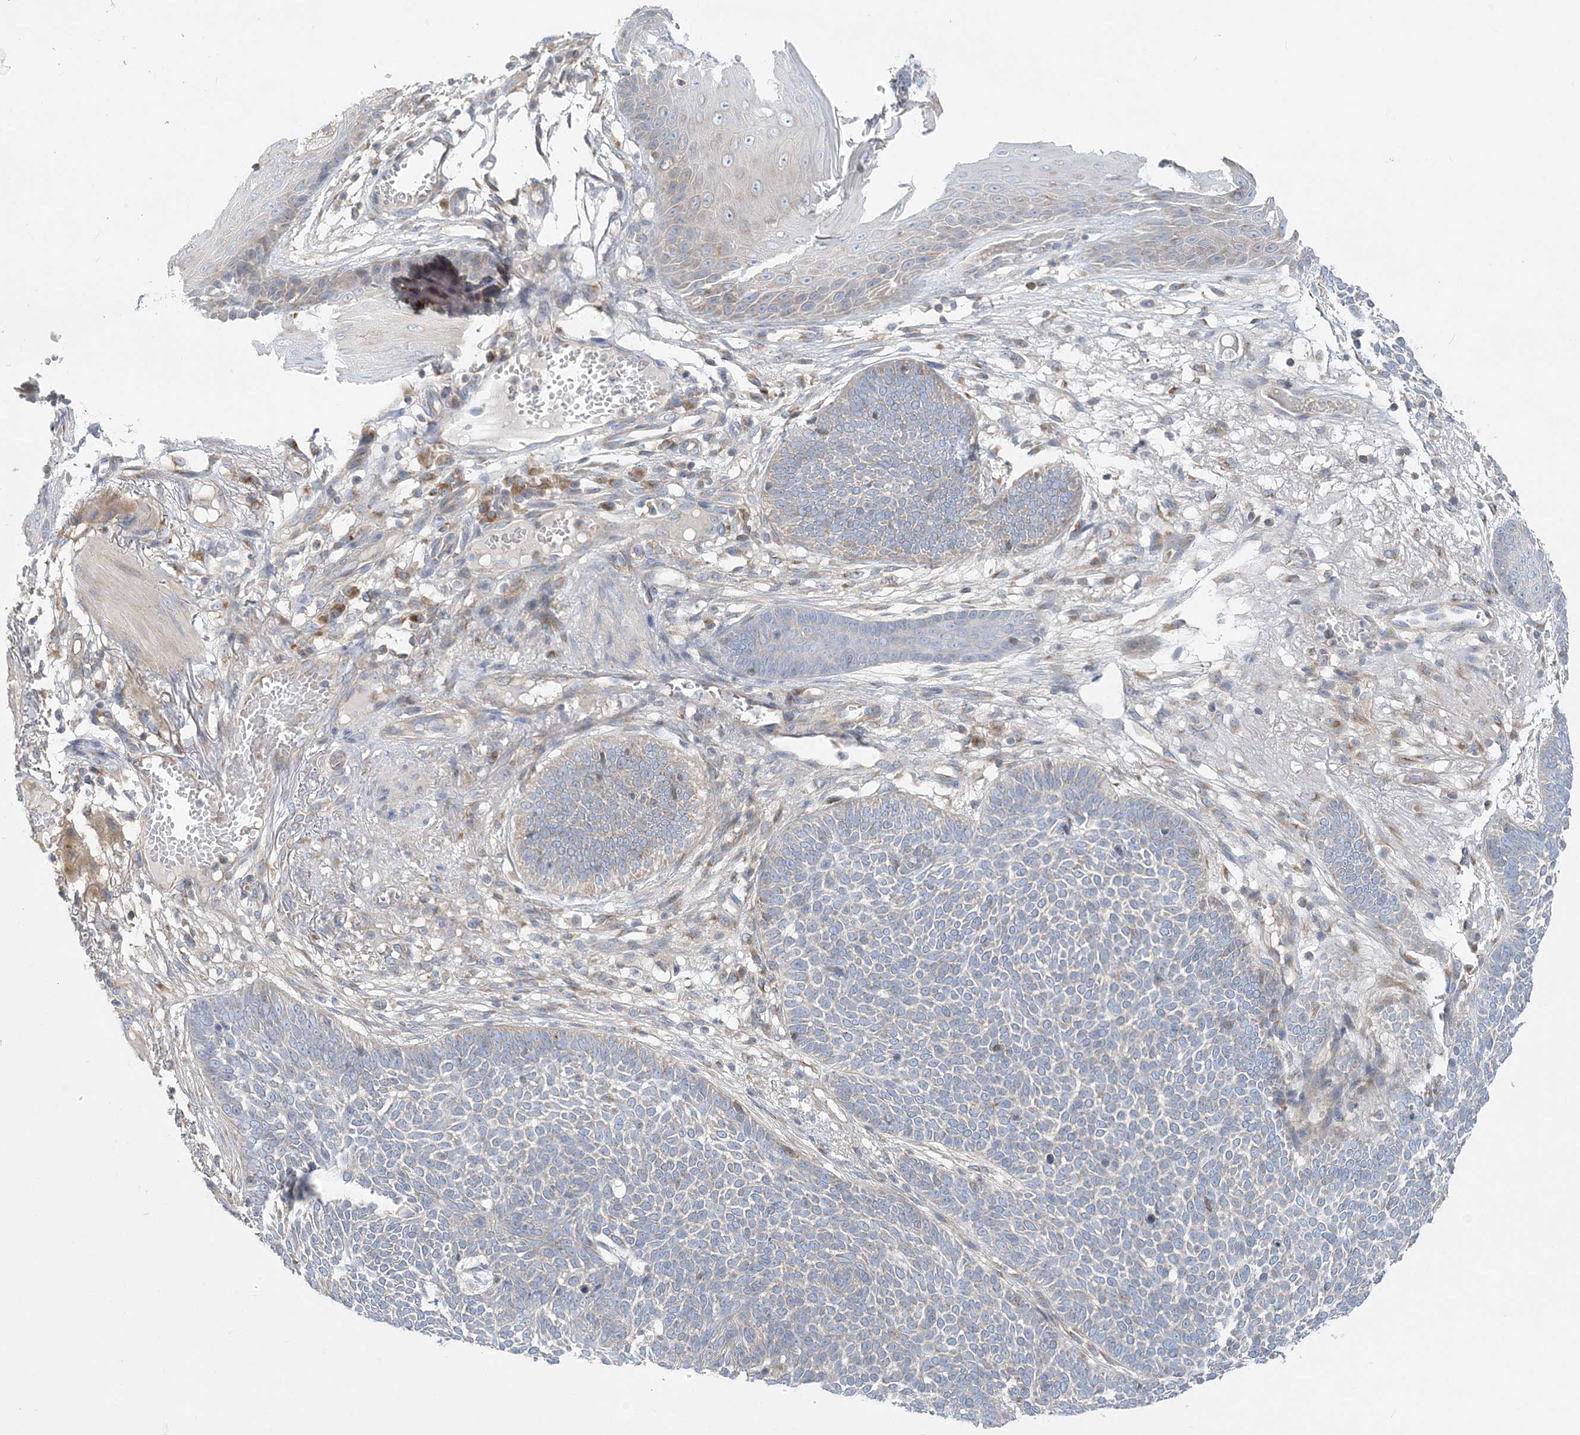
{"staining": {"intensity": "negative", "quantity": "none", "location": "none"}, "tissue": "skin cancer", "cell_type": "Tumor cells", "image_type": "cancer", "snomed": [{"axis": "morphology", "description": "Normal tissue, NOS"}, {"axis": "morphology", "description": "Basal cell carcinoma"}, {"axis": "topography", "description": "Skin"}], "caption": "There is no significant positivity in tumor cells of skin cancer (basal cell carcinoma).", "gene": "FAM114A2", "patient": {"sex": "male", "age": 64}}